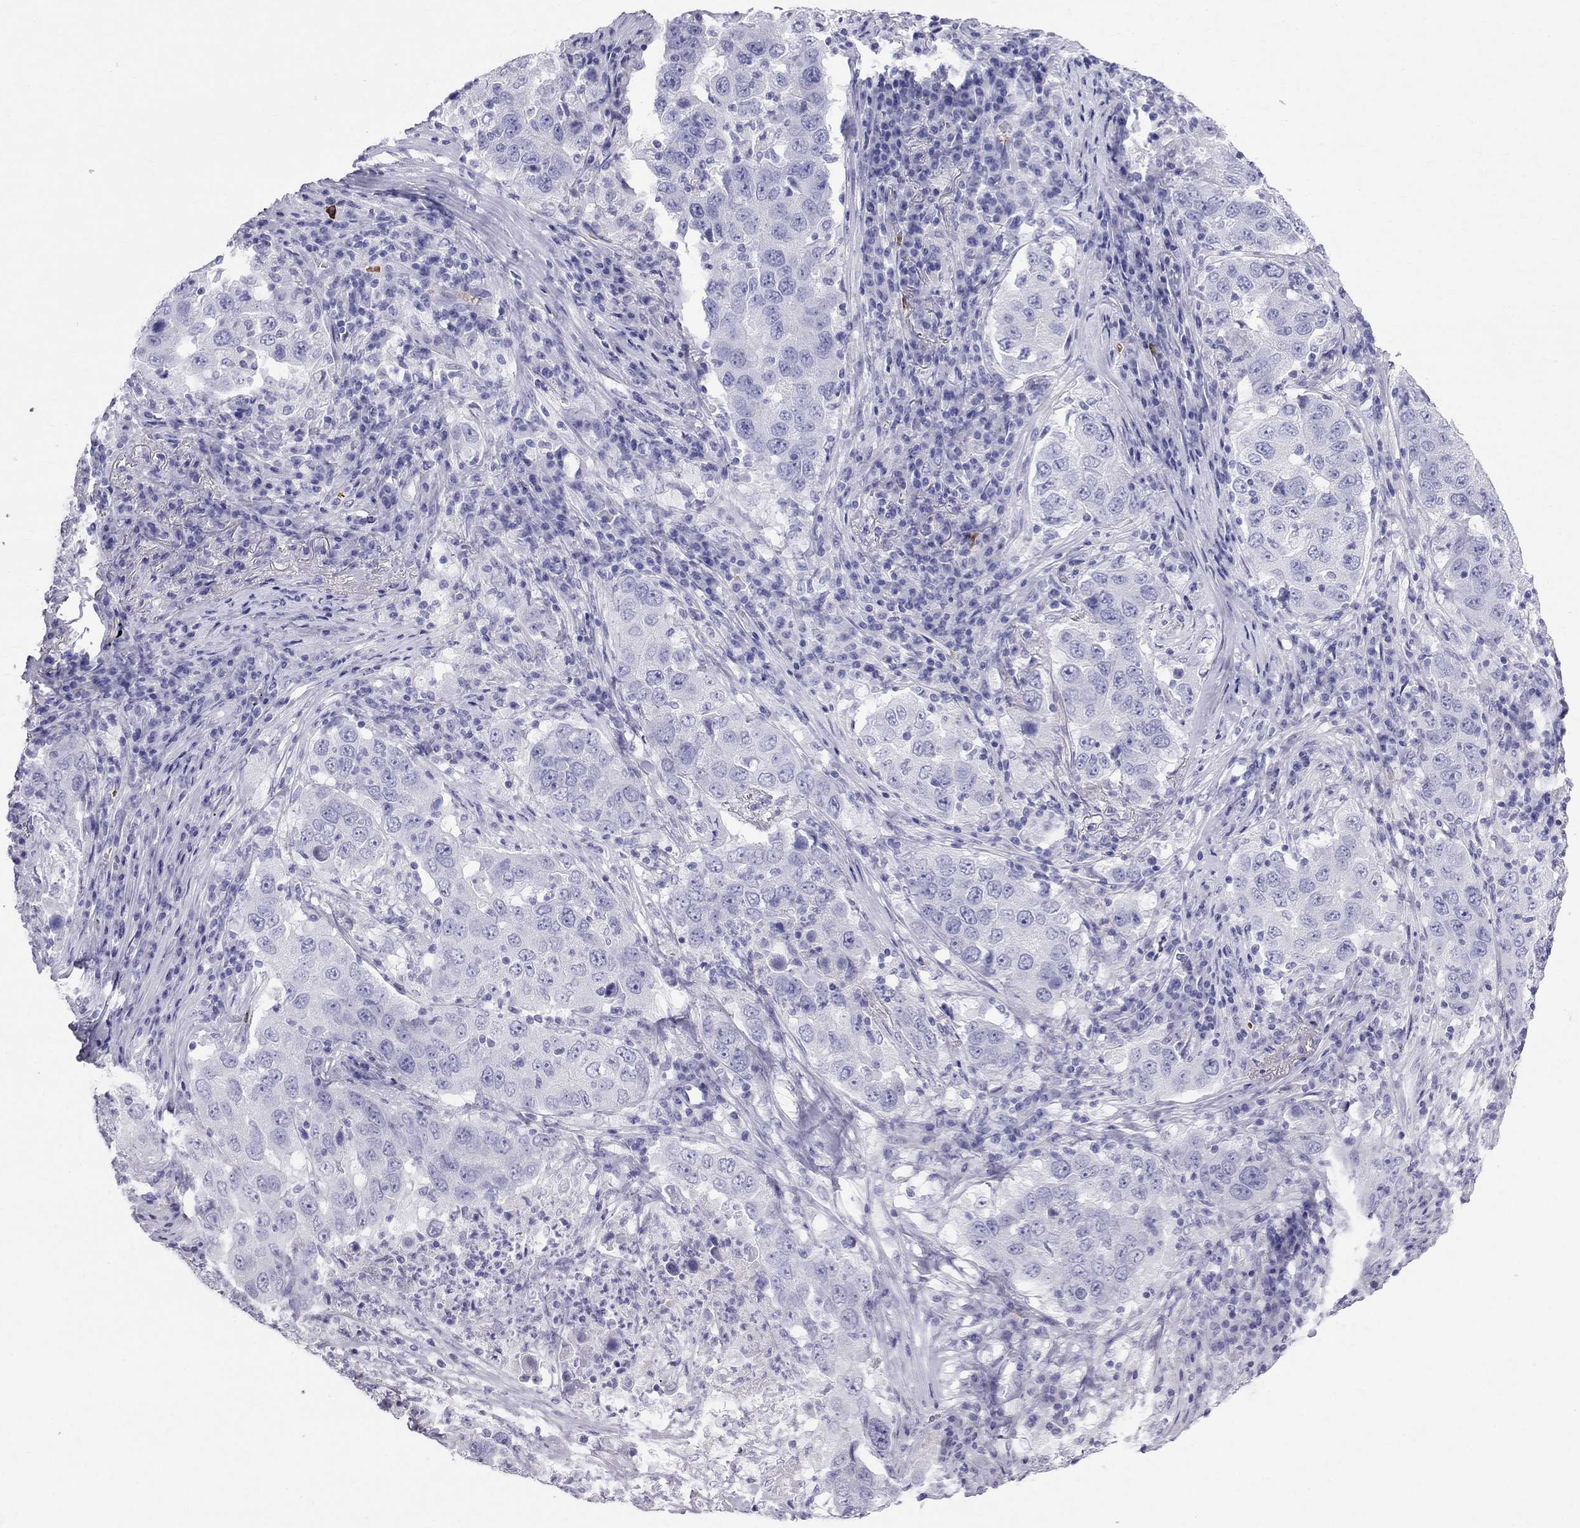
{"staining": {"intensity": "negative", "quantity": "none", "location": "none"}, "tissue": "lung cancer", "cell_type": "Tumor cells", "image_type": "cancer", "snomed": [{"axis": "morphology", "description": "Adenocarcinoma, NOS"}, {"axis": "topography", "description": "Lung"}], "caption": "This image is of lung adenocarcinoma stained with immunohistochemistry to label a protein in brown with the nuclei are counter-stained blue. There is no positivity in tumor cells. (Immunohistochemistry, brightfield microscopy, high magnification).", "gene": "DNAAF6", "patient": {"sex": "male", "age": 73}}